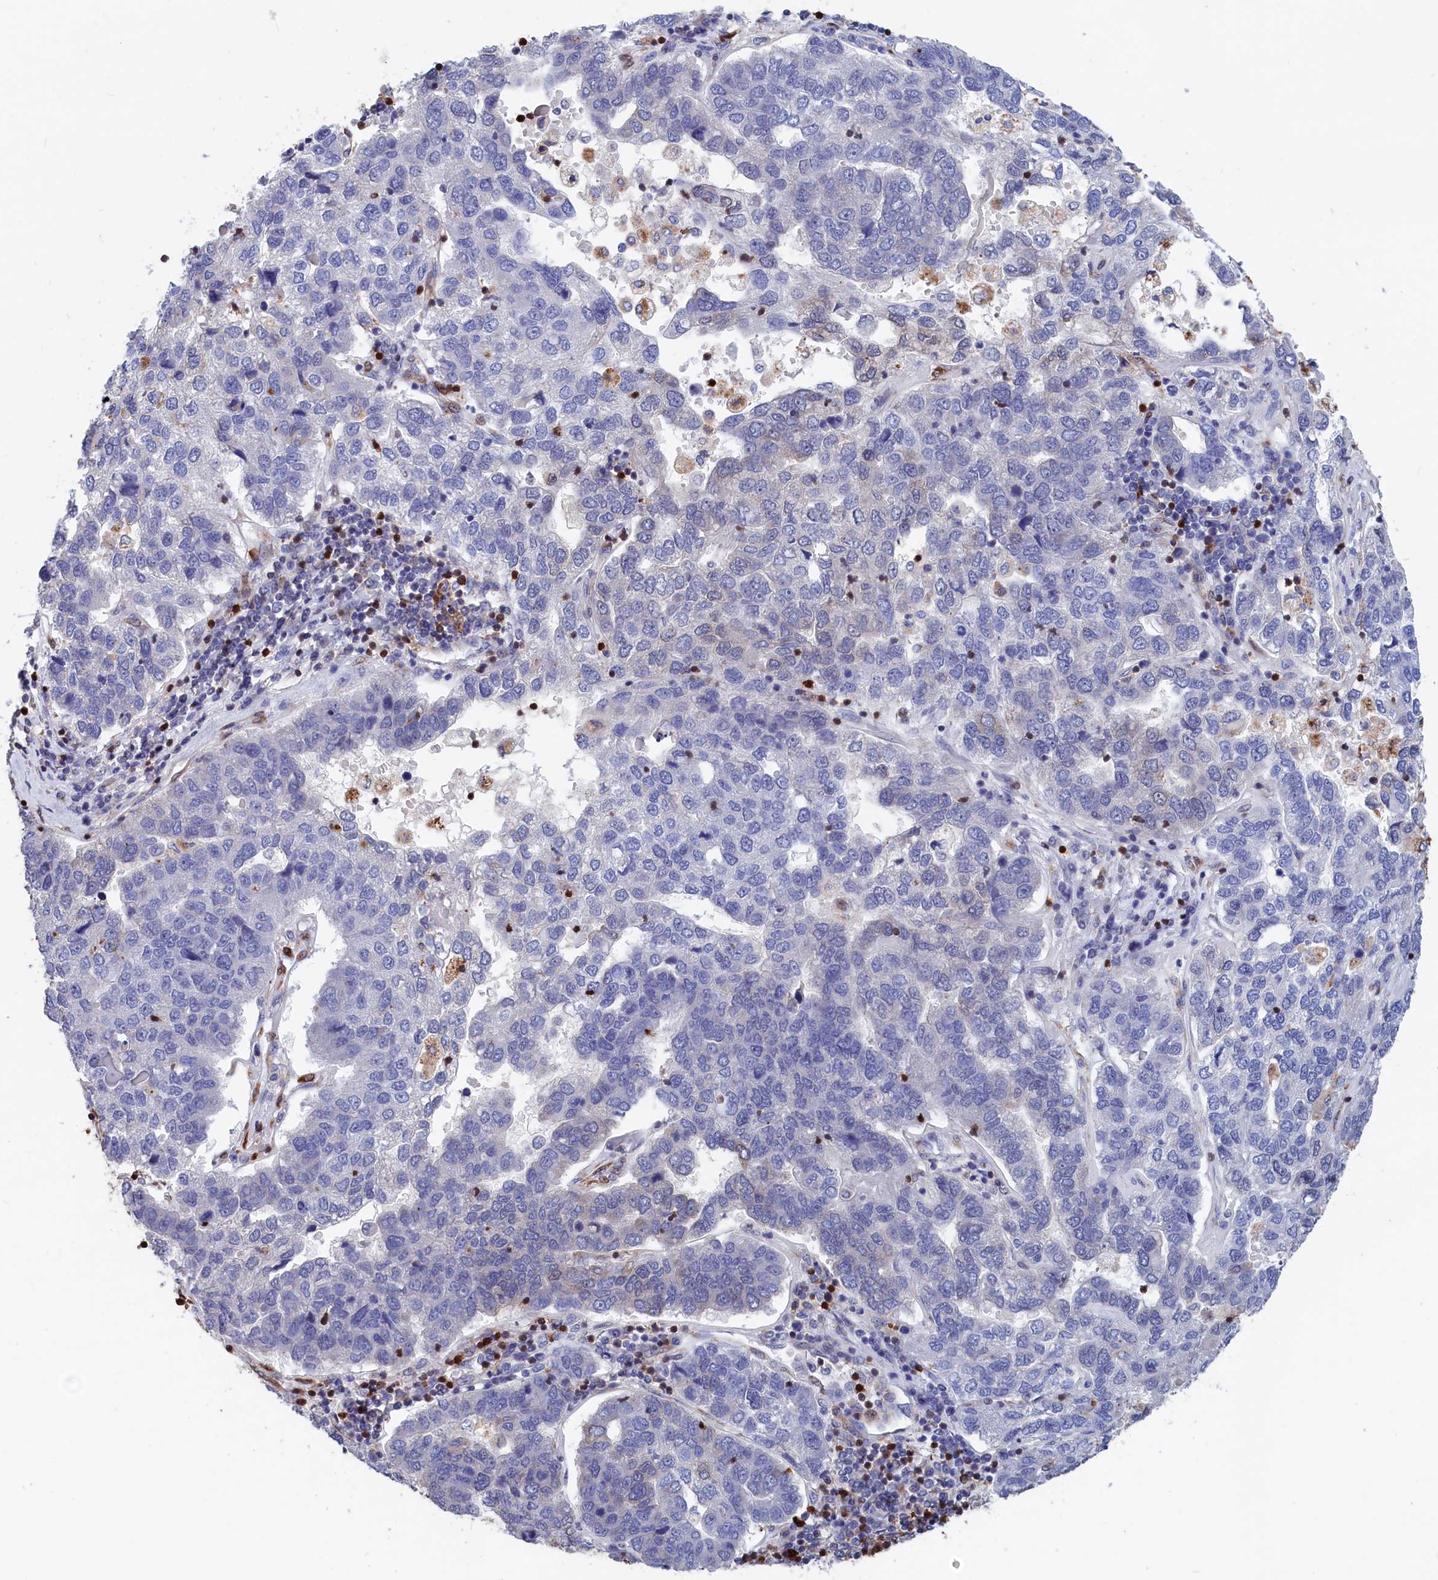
{"staining": {"intensity": "negative", "quantity": "none", "location": "none"}, "tissue": "pancreatic cancer", "cell_type": "Tumor cells", "image_type": "cancer", "snomed": [{"axis": "morphology", "description": "Adenocarcinoma, NOS"}, {"axis": "topography", "description": "Pancreas"}], "caption": "Immunohistochemistry image of pancreatic cancer (adenocarcinoma) stained for a protein (brown), which demonstrates no expression in tumor cells.", "gene": "CRIP1", "patient": {"sex": "female", "age": 61}}